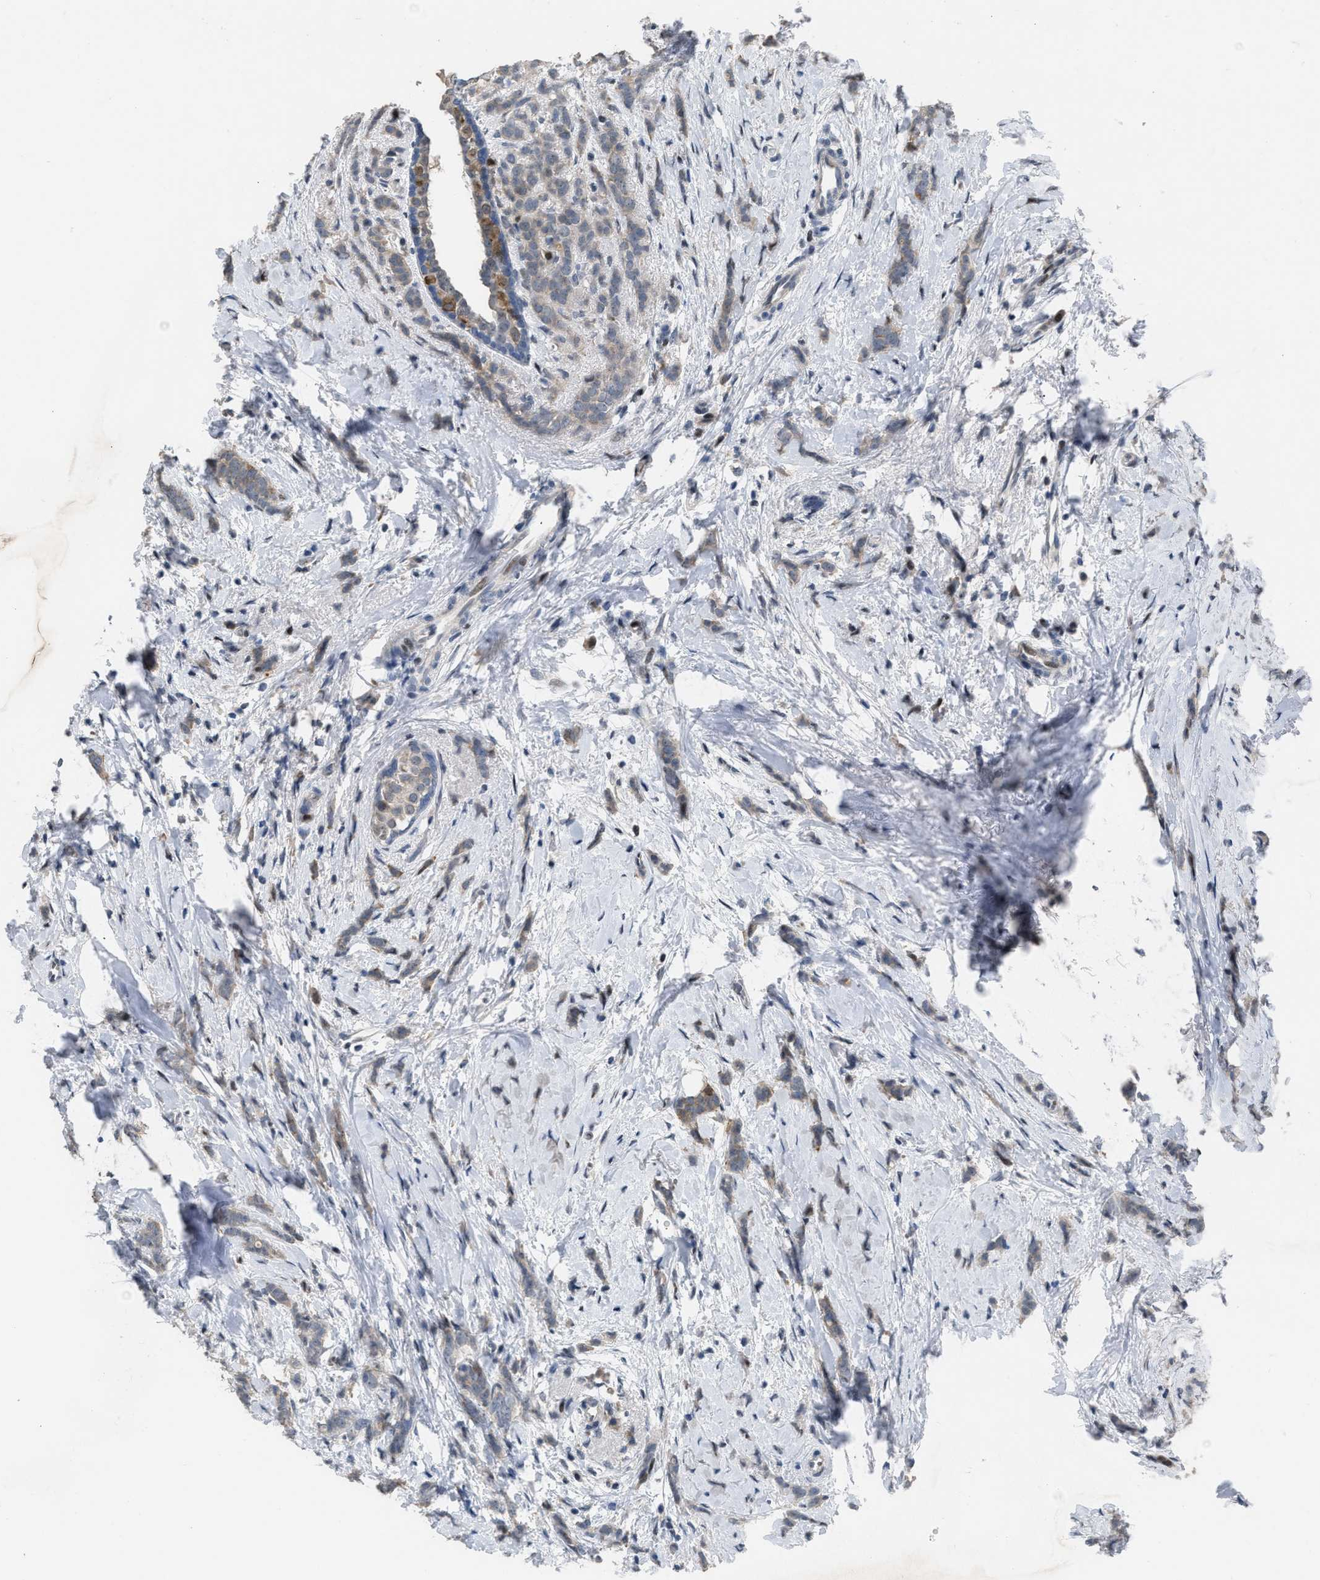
{"staining": {"intensity": "weak", "quantity": "25%-75%", "location": "cytoplasmic/membranous"}, "tissue": "breast cancer", "cell_type": "Tumor cells", "image_type": "cancer", "snomed": [{"axis": "morphology", "description": "Lobular carcinoma, in situ"}, {"axis": "morphology", "description": "Lobular carcinoma"}, {"axis": "topography", "description": "Breast"}], "caption": "Breast cancer stained with a protein marker displays weak staining in tumor cells.", "gene": "SETDB1", "patient": {"sex": "female", "age": 41}}